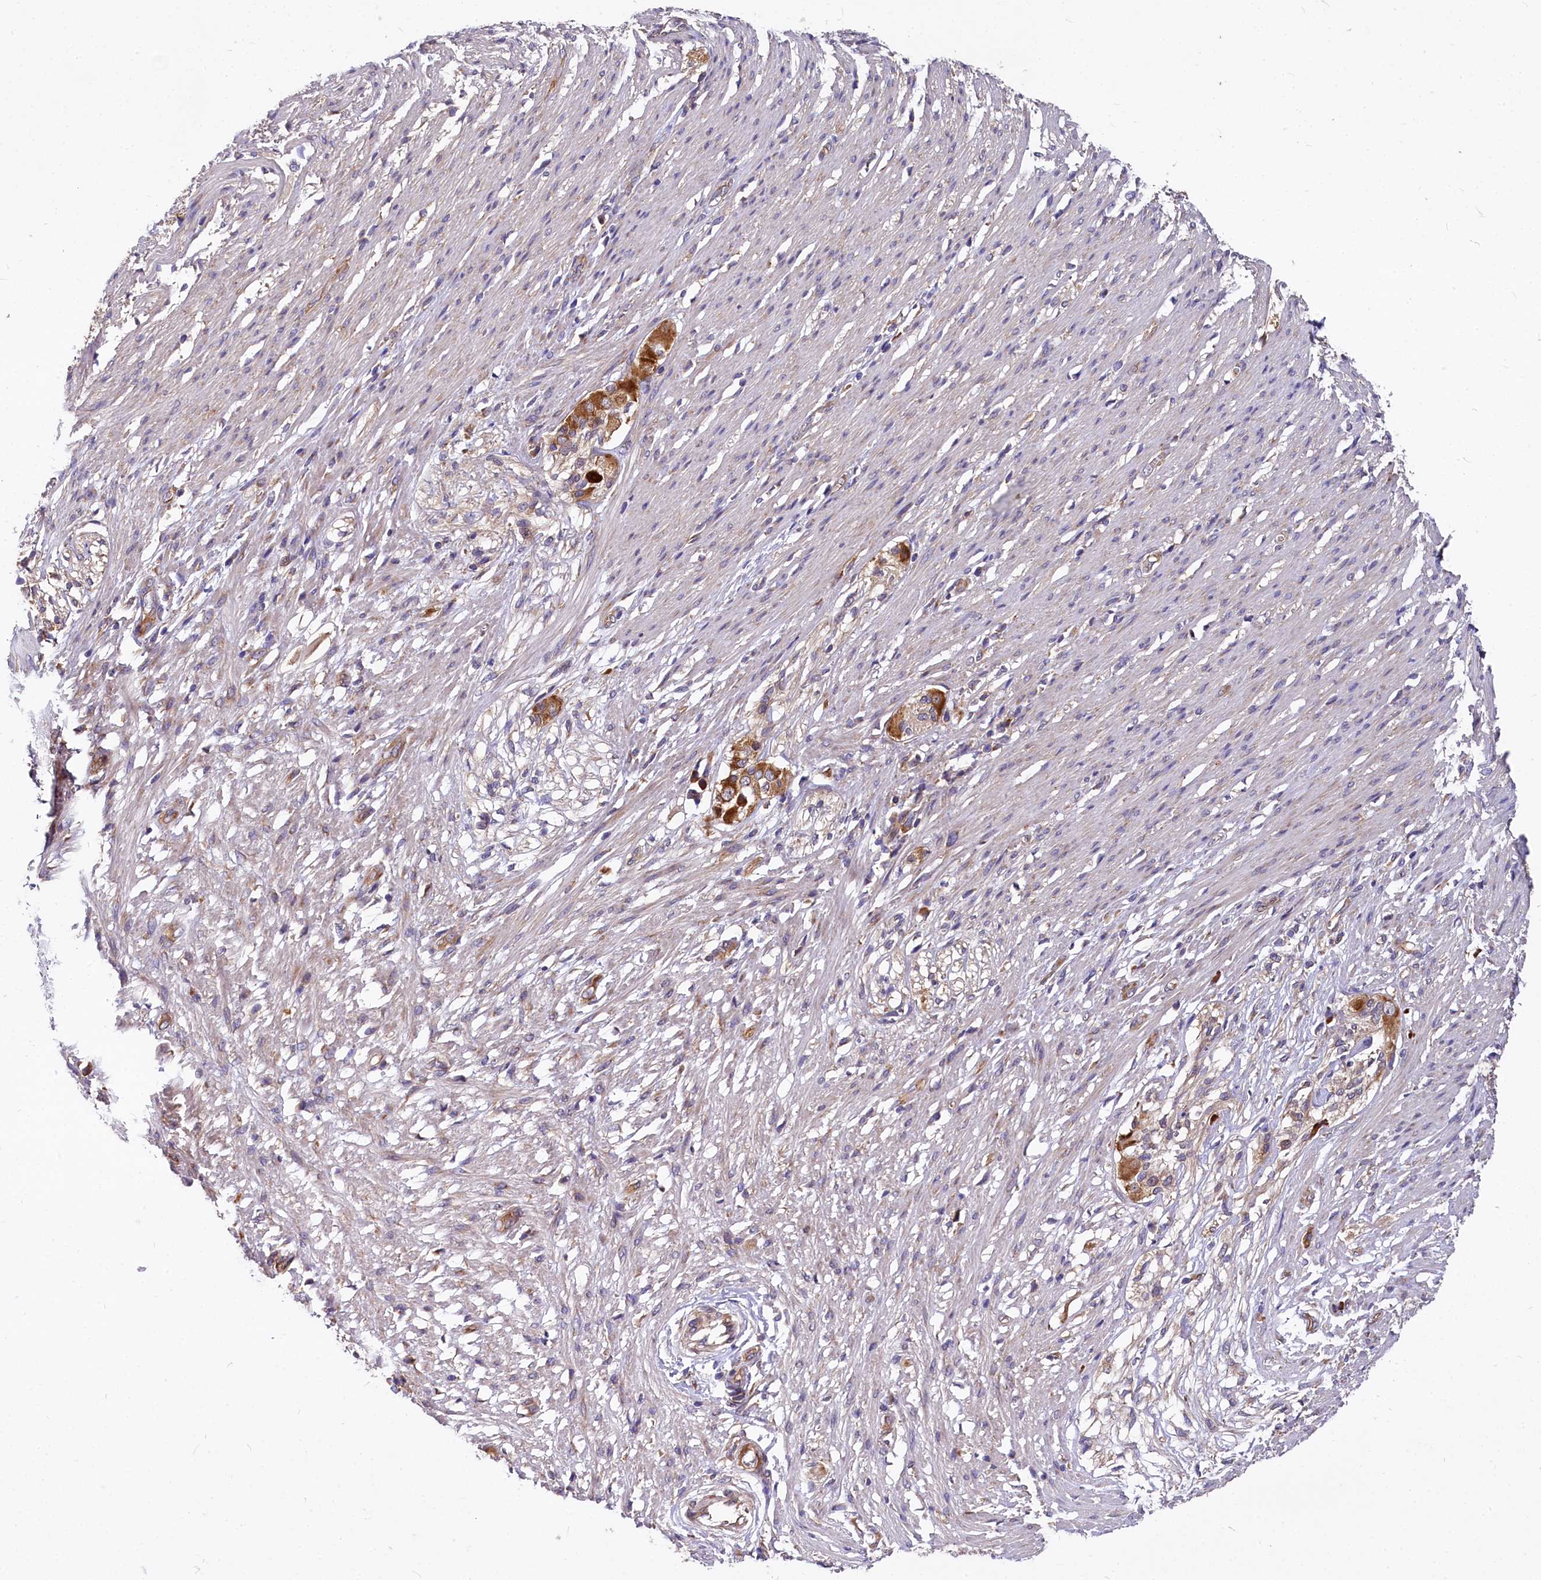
{"staining": {"intensity": "weak", "quantity": "25%-75%", "location": "cytoplasmic/membranous"}, "tissue": "smooth muscle", "cell_type": "Smooth muscle cells", "image_type": "normal", "snomed": [{"axis": "morphology", "description": "Normal tissue, NOS"}, {"axis": "morphology", "description": "Adenocarcinoma, NOS"}, {"axis": "topography", "description": "Colon"}, {"axis": "topography", "description": "Peripheral nerve tissue"}], "caption": "Weak cytoplasmic/membranous staining for a protein is present in about 25%-75% of smooth muscle cells of benign smooth muscle using immunohistochemistry.", "gene": "EIF2B2", "patient": {"sex": "male", "age": 14}}